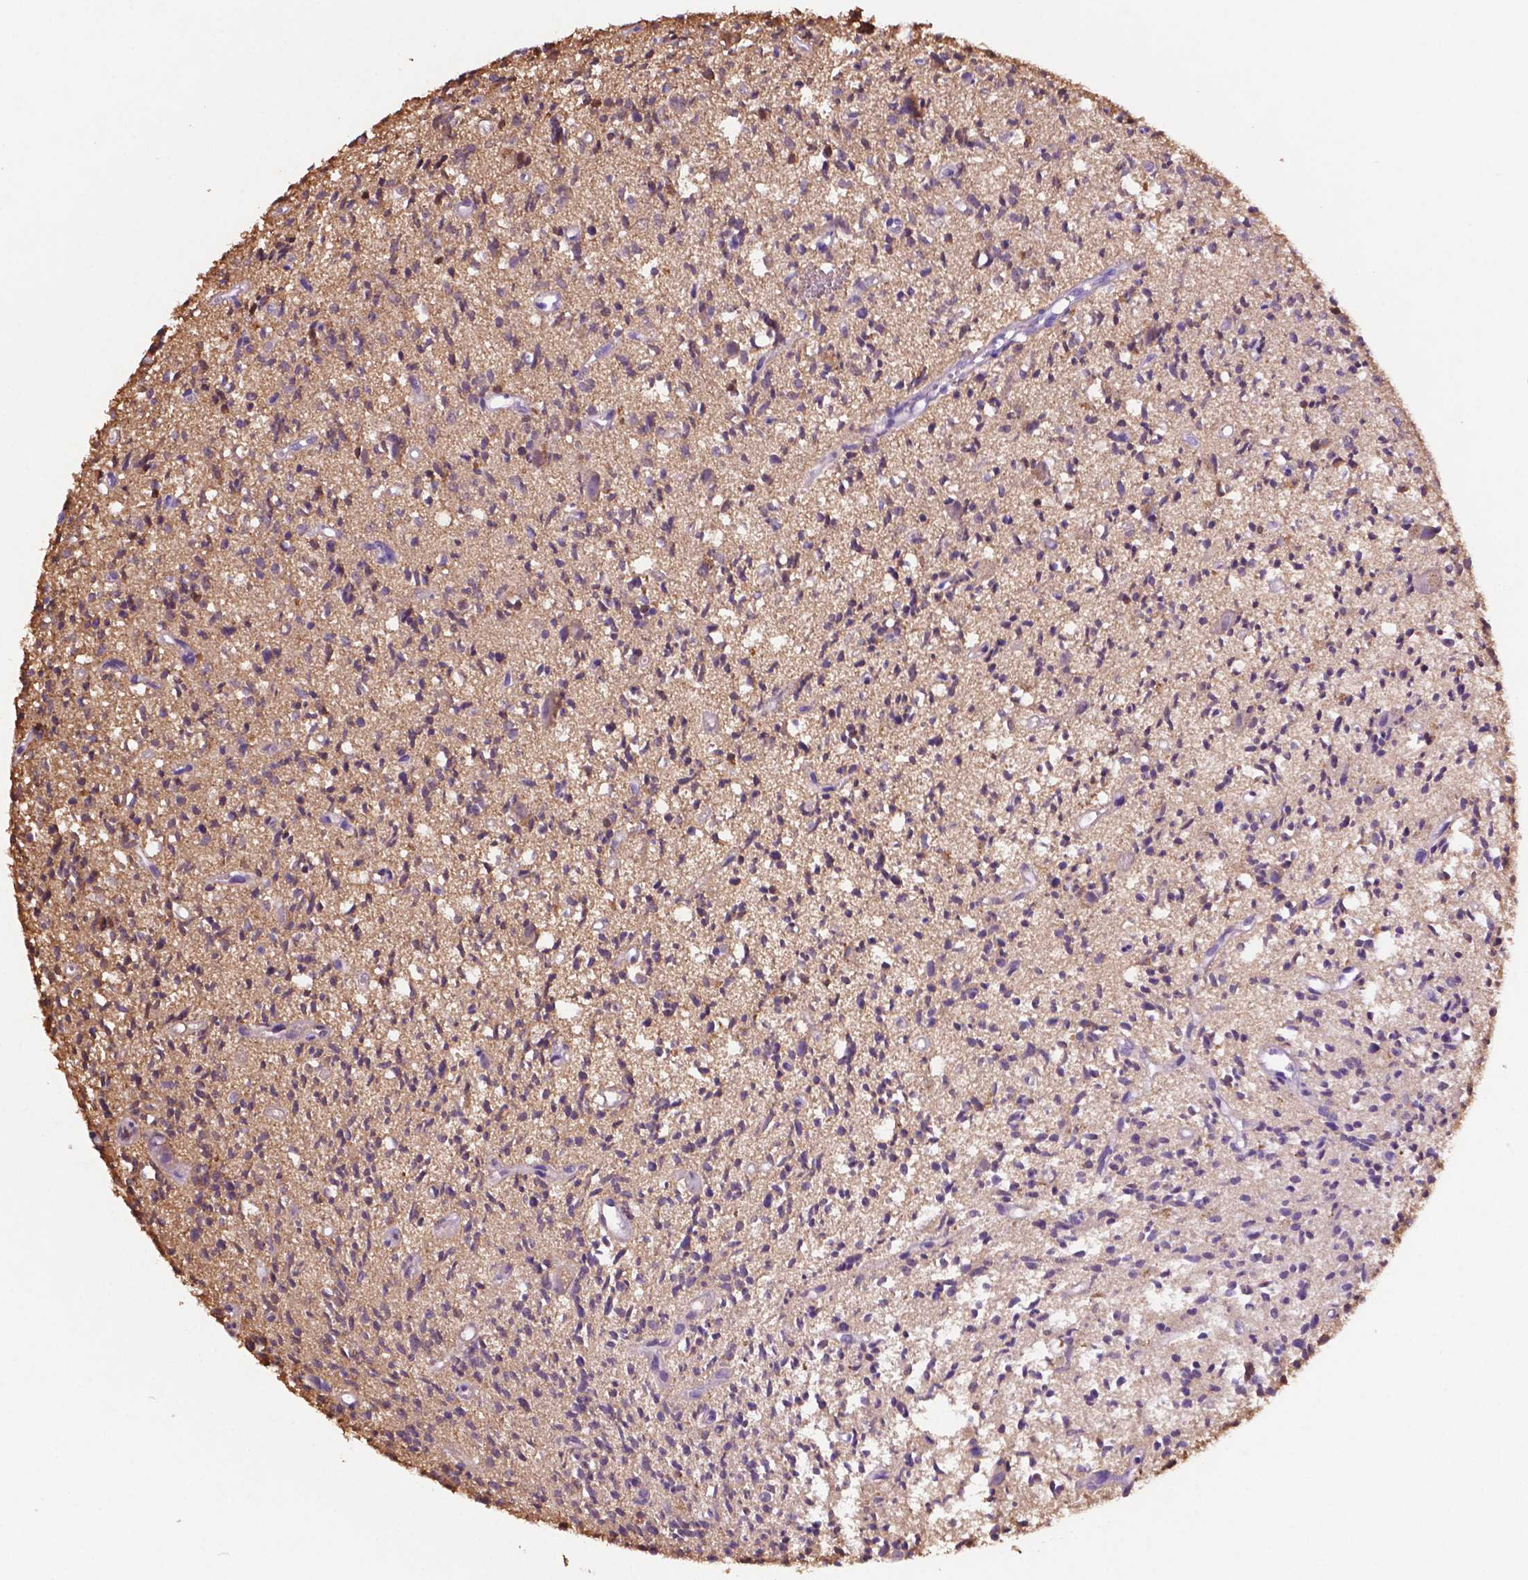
{"staining": {"intensity": "negative", "quantity": "none", "location": "none"}, "tissue": "glioma", "cell_type": "Tumor cells", "image_type": "cancer", "snomed": [{"axis": "morphology", "description": "Glioma, malignant, Low grade"}, {"axis": "topography", "description": "Brain"}], "caption": "An IHC photomicrograph of low-grade glioma (malignant) is shown. There is no staining in tumor cells of low-grade glioma (malignant).", "gene": "GDPD5", "patient": {"sex": "male", "age": 64}}